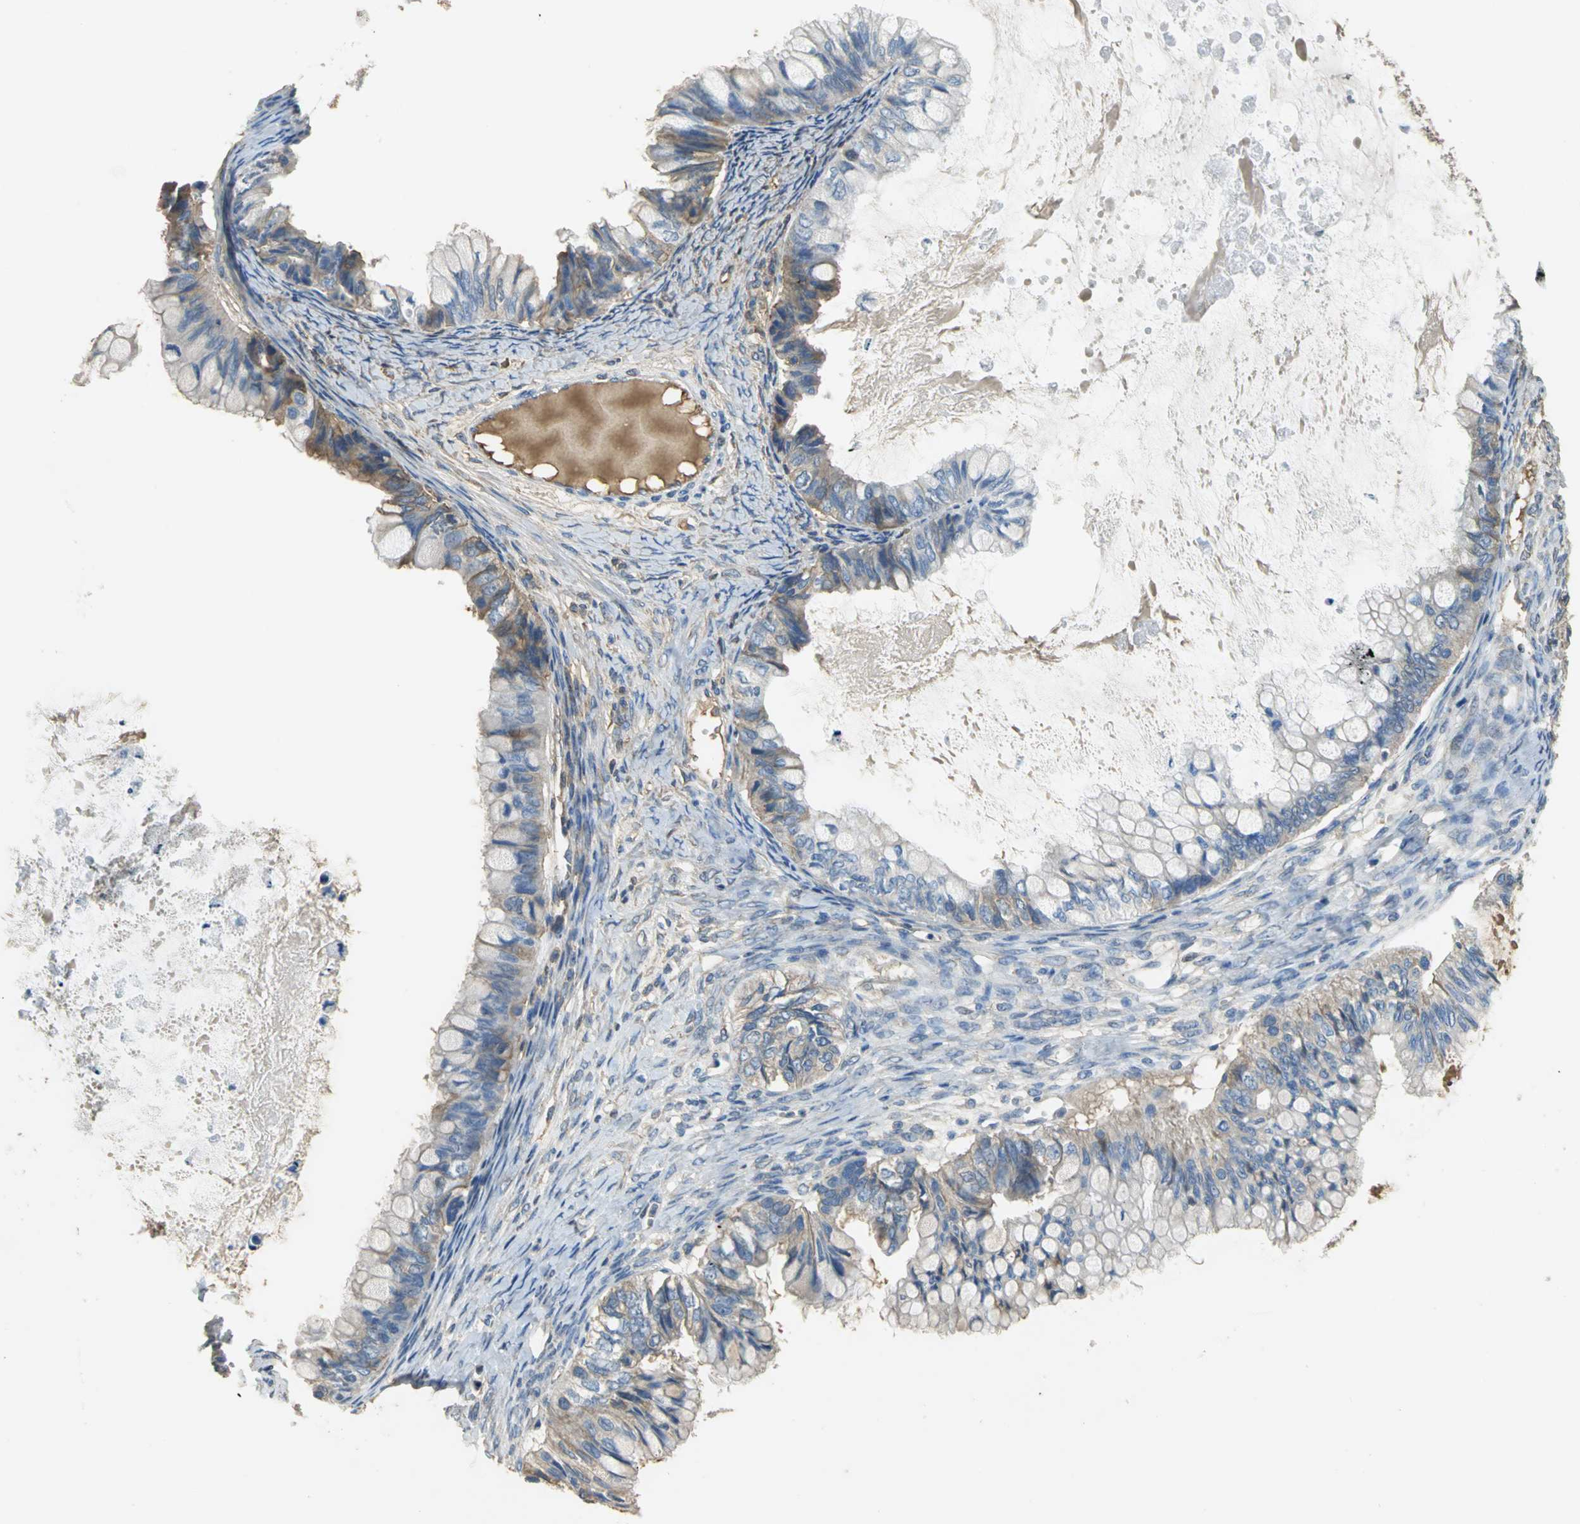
{"staining": {"intensity": "moderate", "quantity": ">75%", "location": "cytoplasmic/membranous"}, "tissue": "ovarian cancer", "cell_type": "Tumor cells", "image_type": "cancer", "snomed": [{"axis": "morphology", "description": "Cystadenocarcinoma, mucinous, NOS"}, {"axis": "topography", "description": "Ovary"}], "caption": "This photomicrograph exhibits immunohistochemistry staining of ovarian cancer (mucinous cystadenocarcinoma), with medium moderate cytoplasmic/membranous staining in approximately >75% of tumor cells.", "gene": "GYG2", "patient": {"sex": "female", "age": 80}}